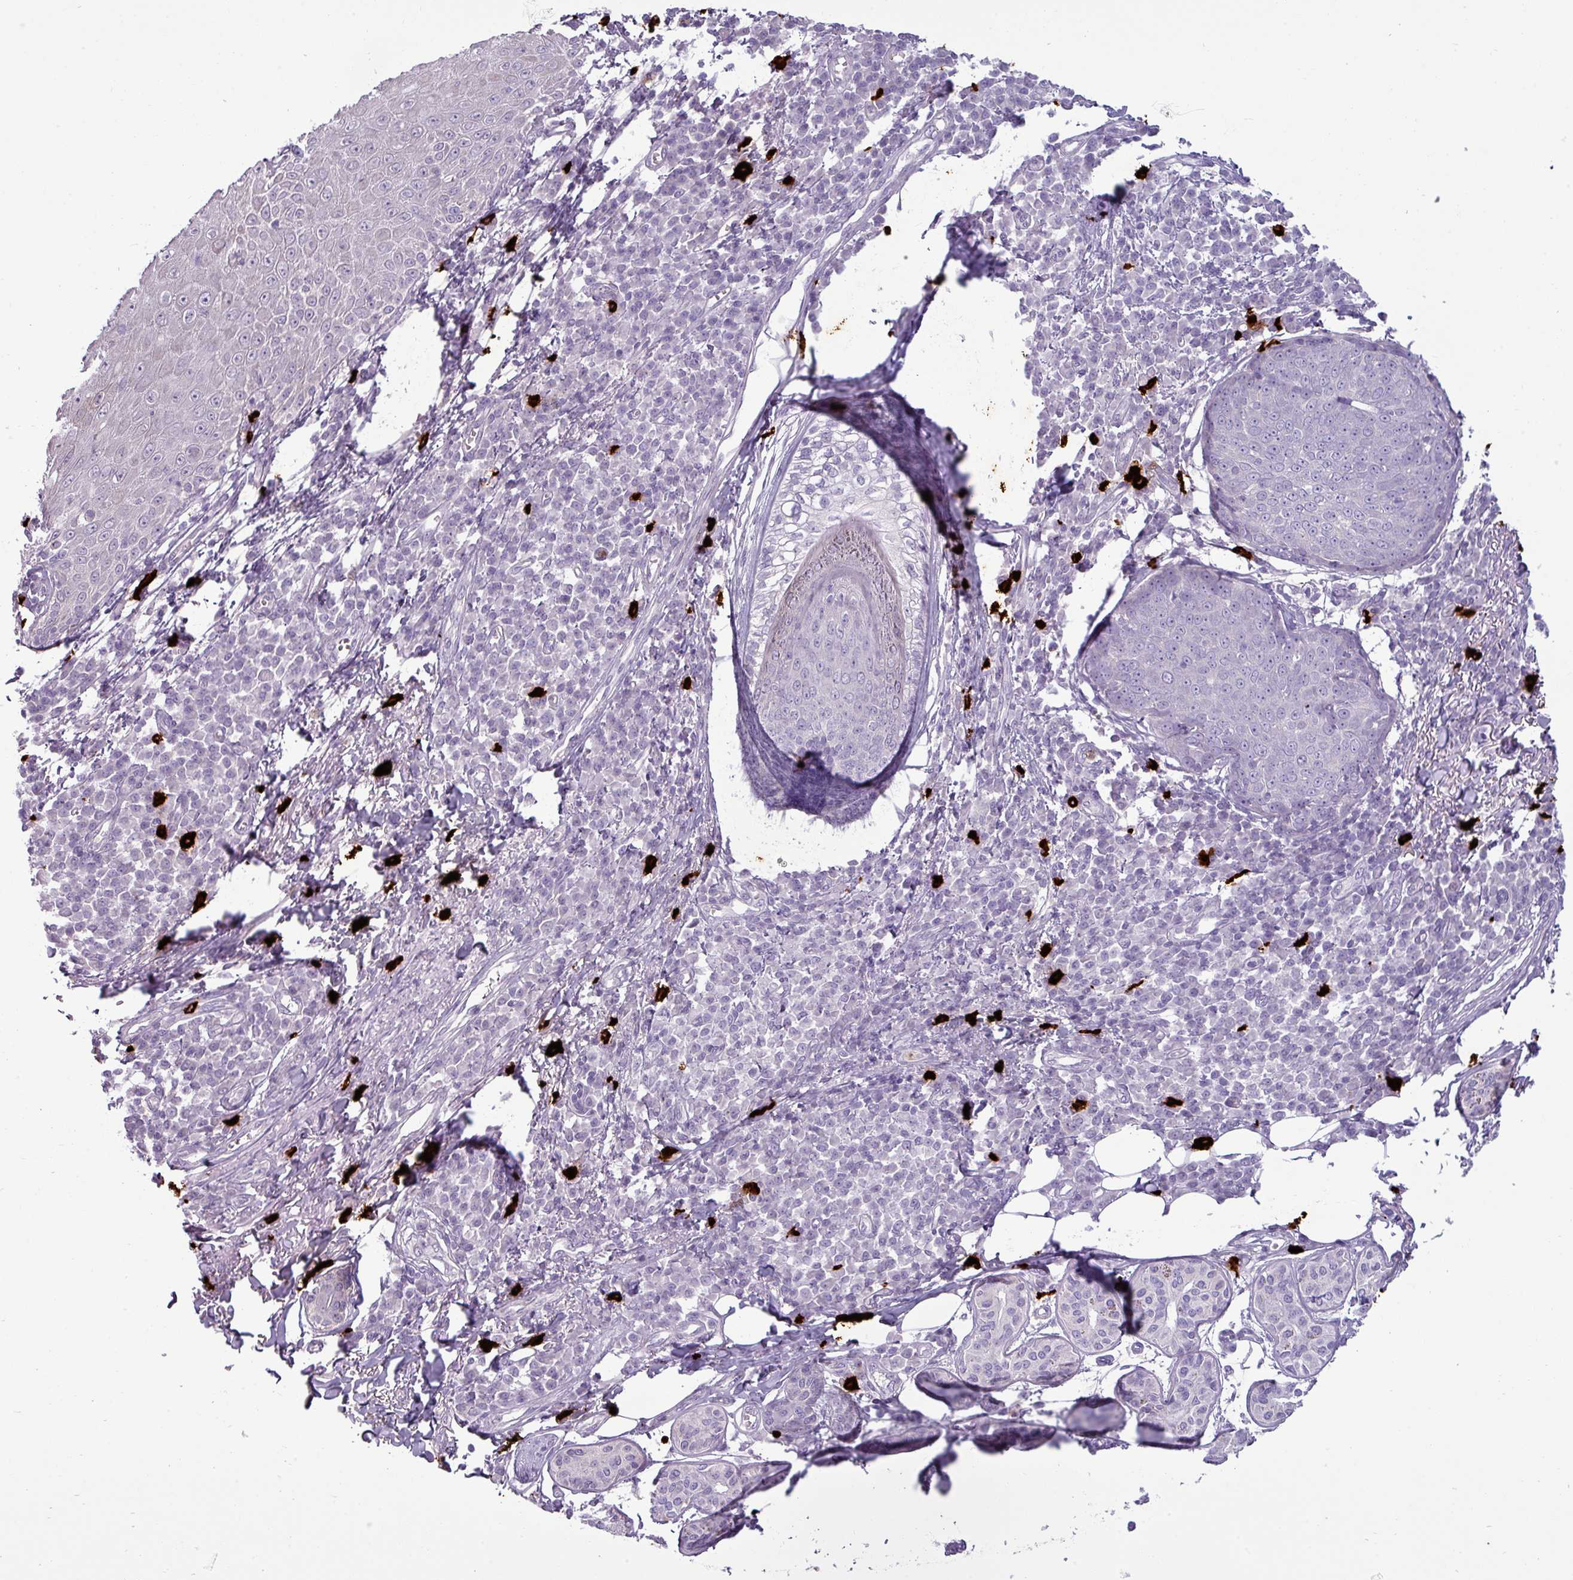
{"staining": {"intensity": "negative", "quantity": "none", "location": "none"}, "tissue": "skin cancer", "cell_type": "Tumor cells", "image_type": "cancer", "snomed": [{"axis": "morphology", "description": "Squamous cell carcinoma, NOS"}, {"axis": "topography", "description": "Skin"}], "caption": "Tumor cells are negative for brown protein staining in skin cancer. (DAB immunohistochemistry (IHC) visualized using brightfield microscopy, high magnification).", "gene": "TRIM39", "patient": {"sex": "male", "age": 71}}